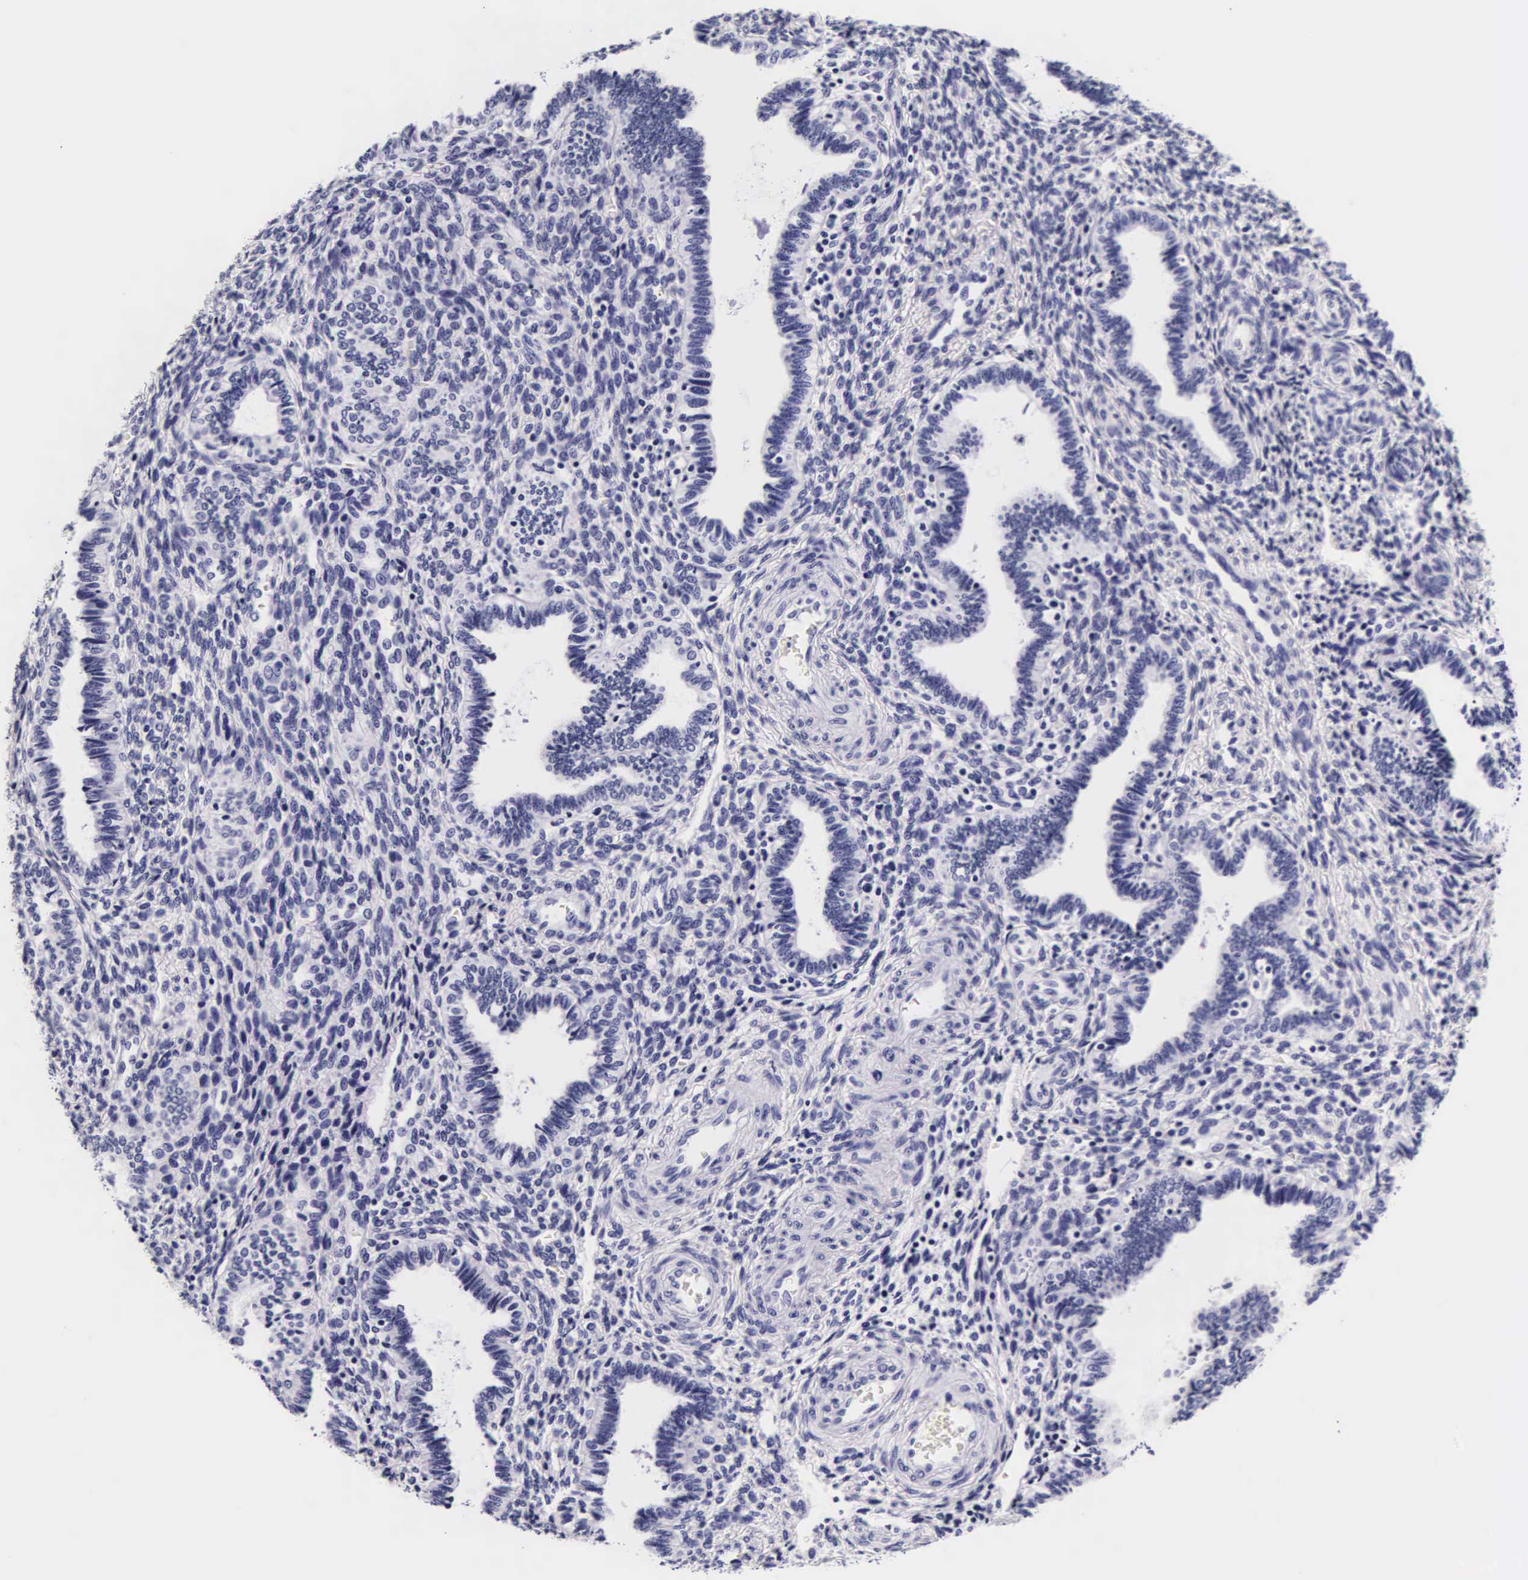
{"staining": {"intensity": "negative", "quantity": "none", "location": "none"}, "tissue": "endometrium", "cell_type": "Cells in endometrial stroma", "image_type": "normal", "snomed": [{"axis": "morphology", "description": "Normal tissue, NOS"}, {"axis": "topography", "description": "Endometrium"}], "caption": "Cells in endometrial stroma show no significant protein positivity in benign endometrium.", "gene": "DGCR2", "patient": {"sex": "female", "age": 36}}